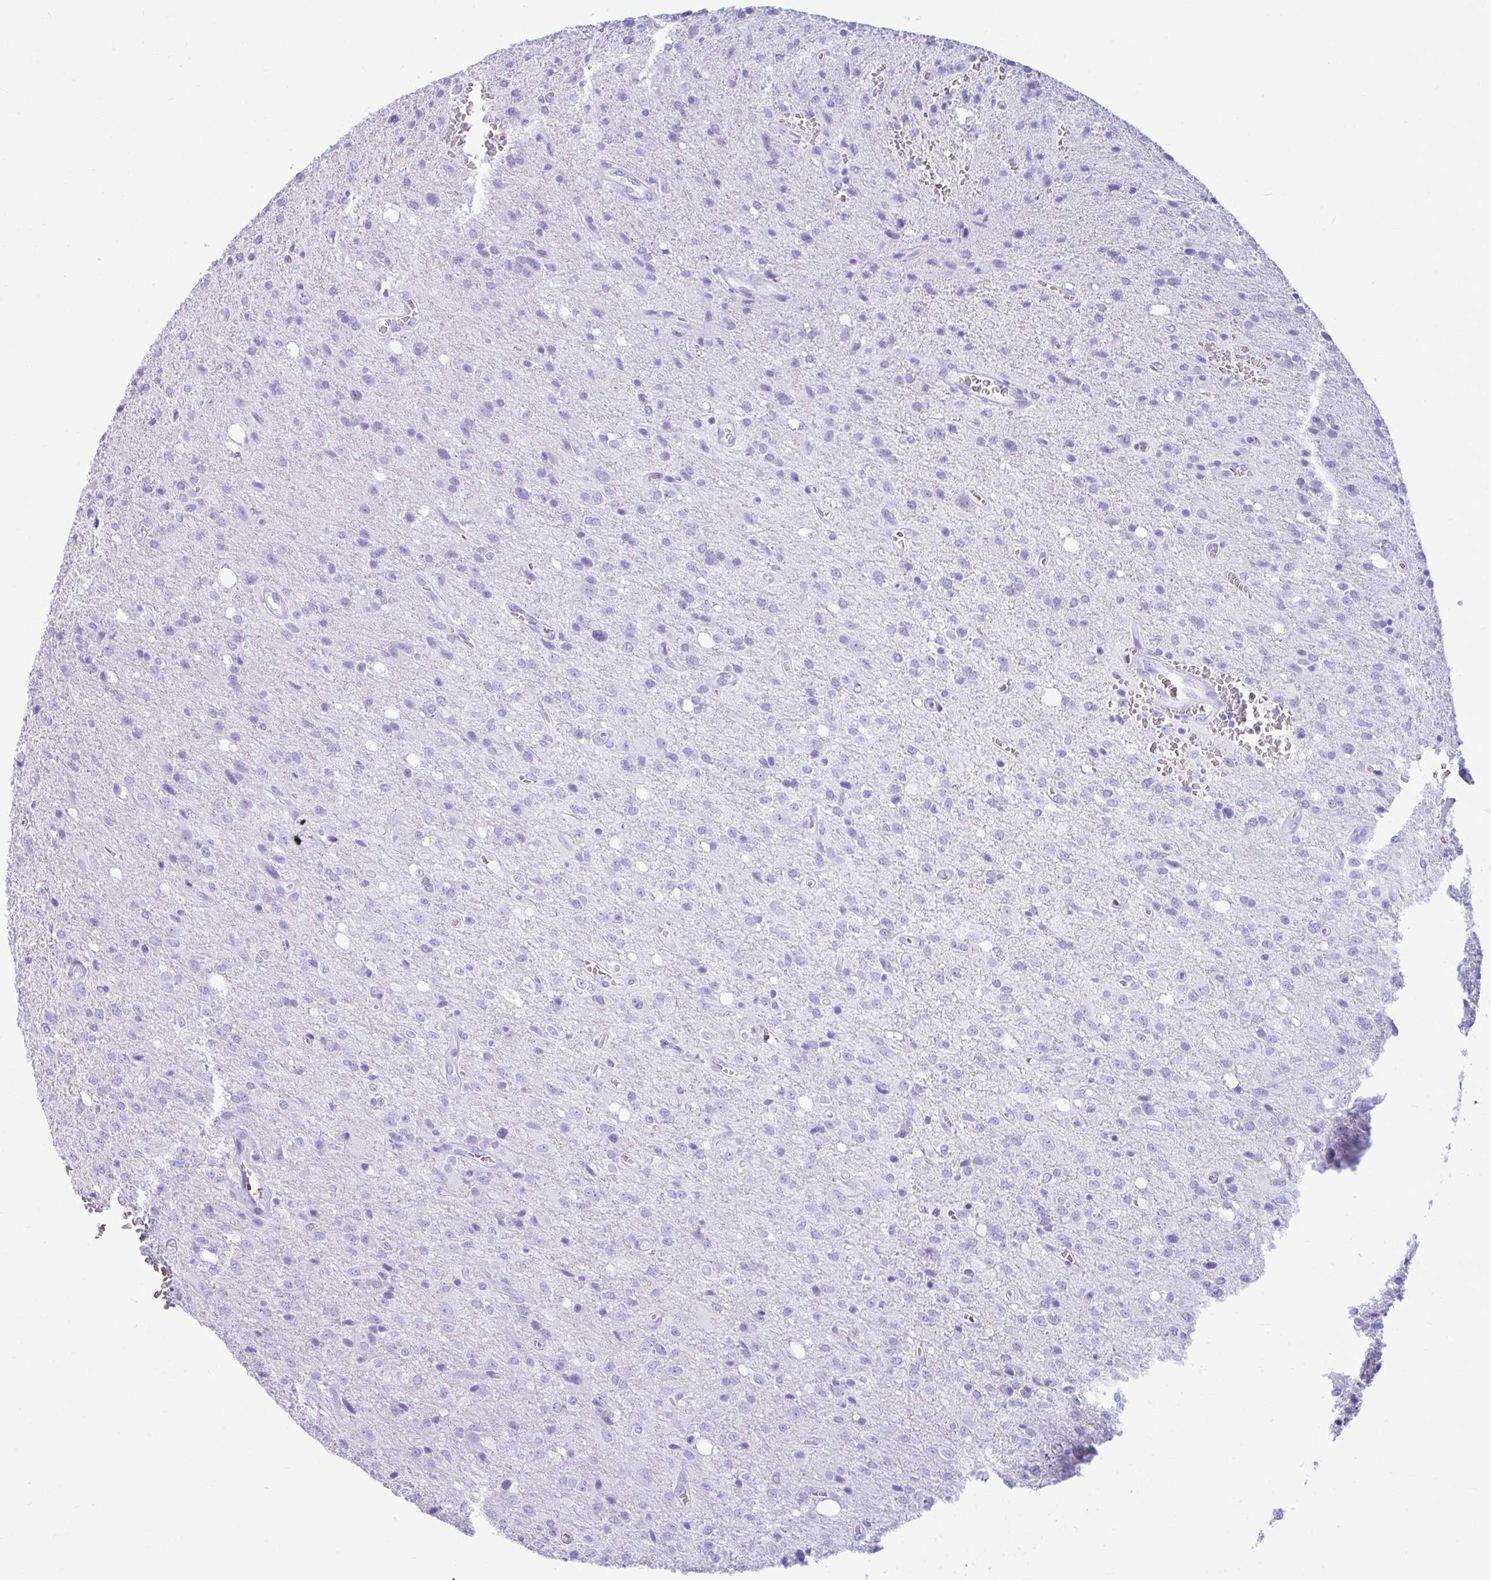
{"staining": {"intensity": "negative", "quantity": "none", "location": "none"}, "tissue": "glioma", "cell_type": "Tumor cells", "image_type": "cancer", "snomed": [{"axis": "morphology", "description": "Glioma, malignant, Low grade"}, {"axis": "topography", "description": "Brain"}], "caption": "DAB (3,3'-diaminobenzidine) immunohistochemical staining of human glioma demonstrates no significant staining in tumor cells.", "gene": "ANKRD60", "patient": {"sex": "male", "age": 66}}